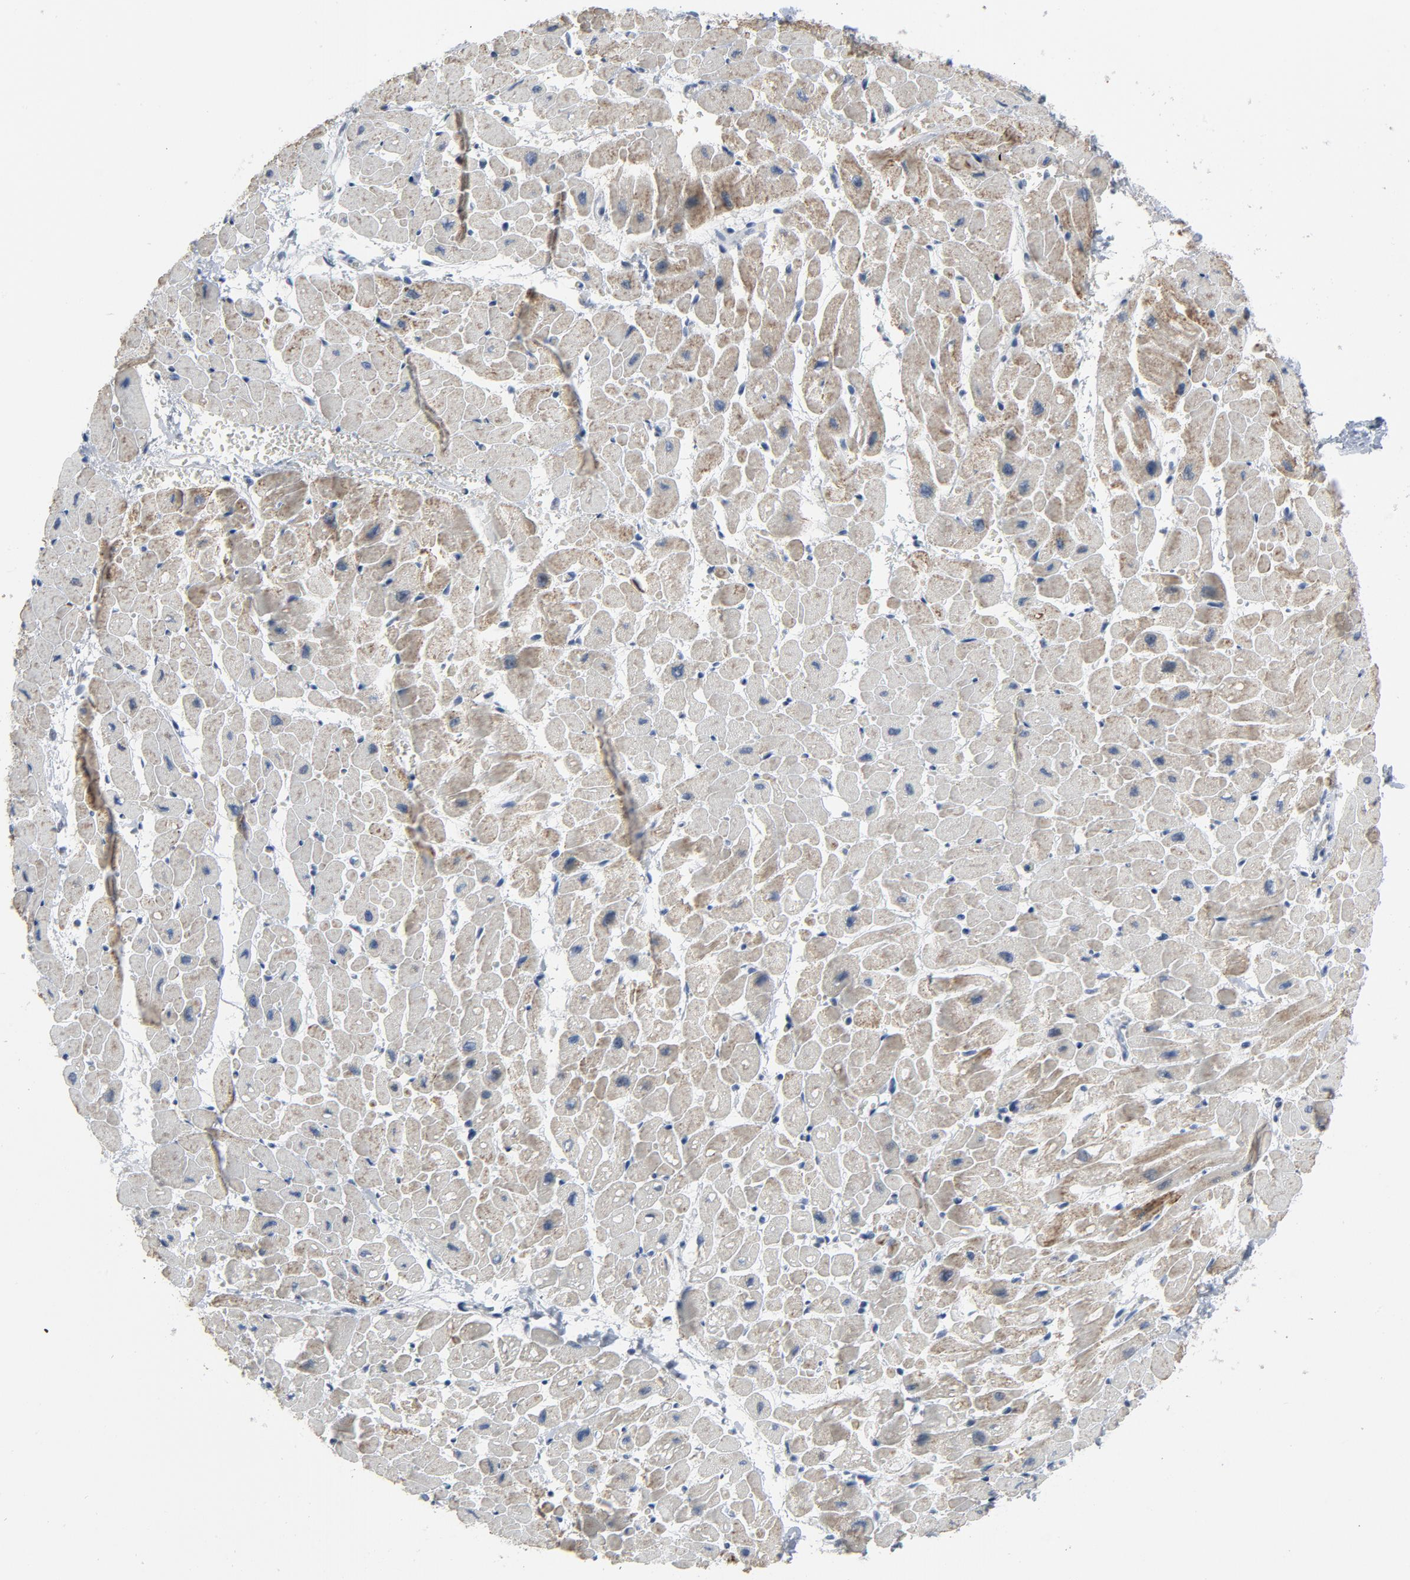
{"staining": {"intensity": "moderate", "quantity": ">75%", "location": "cytoplasmic/membranous"}, "tissue": "heart muscle", "cell_type": "Cardiomyocytes", "image_type": "normal", "snomed": [{"axis": "morphology", "description": "Normal tissue, NOS"}, {"axis": "topography", "description": "Heart"}], "caption": "Immunohistochemistry (DAB) staining of benign human heart muscle shows moderate cytoplasmic/membranous protein positivity in about >75% of cardiomyocytes. (DAB (3,3'-diaminobenzidine) = brown stain, brightfield microscopy at high magnification).", "gene": "GPX2", "patient": {"sex": "male", "age": 45}}